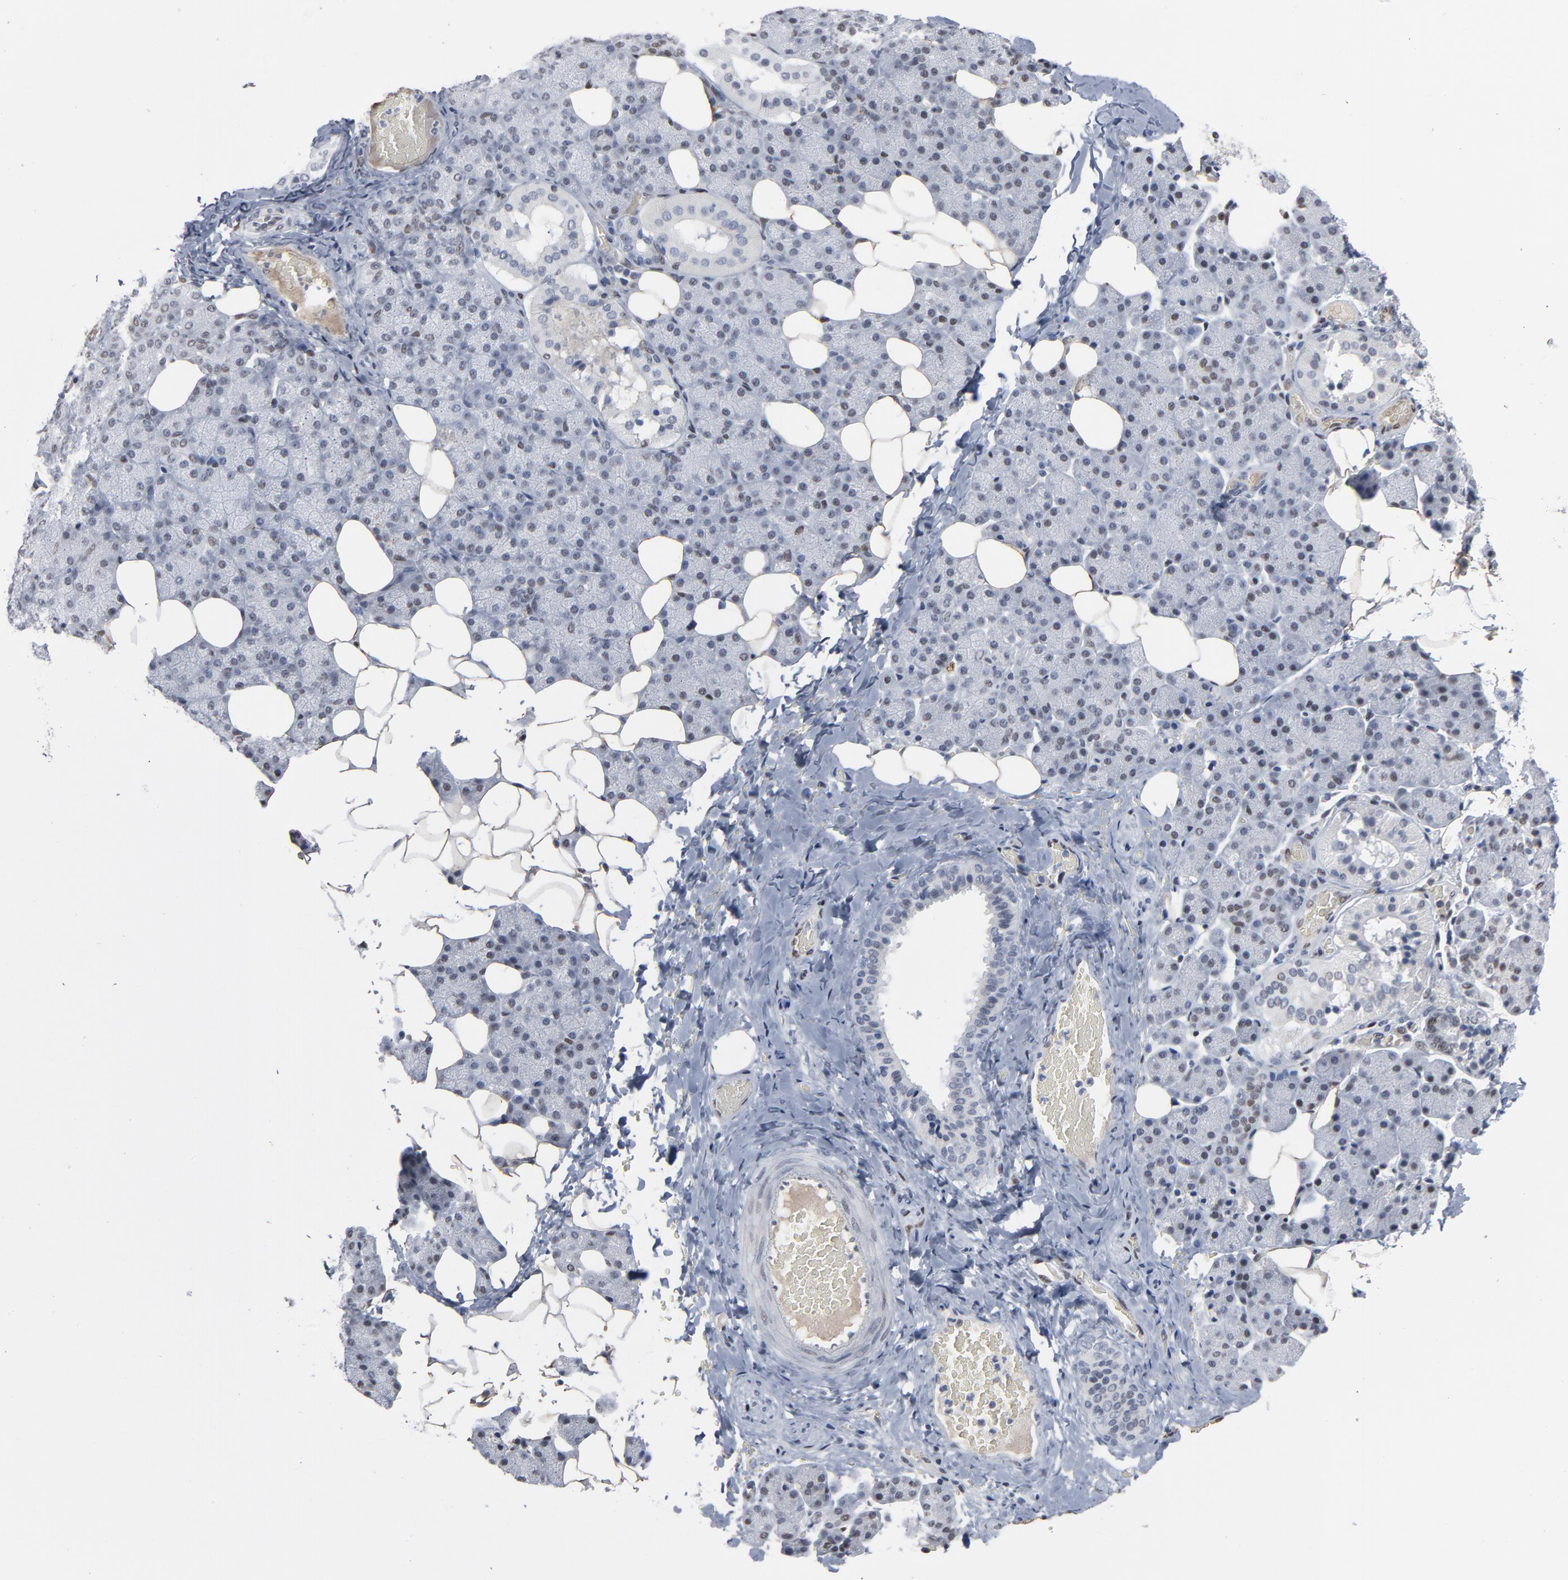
{"staining": {"intensity": "negative", "quantity": "none", "location": "none"}, "tissue": "salivary gland", "cell_type": "Glandular cells", "image_type": "normal", "snomed": [{"axis": "morphology", "description": "Normal tissue, NOS"}, {"axis": "topography", "description": "Lymph node"}, {"axis": "topography", "description": "Salivary gland"}], "caption": "Immunohistochemistry (IHC) of unremarkable salivary gland reveals no positivity in glandular cells. Brightfield microscopy of IHC stained with DAB (brown) and hematoxylin (blue), captured at high magnification.", "gene": "ATF7", "patient": {"sex": "male", "age": 8}}